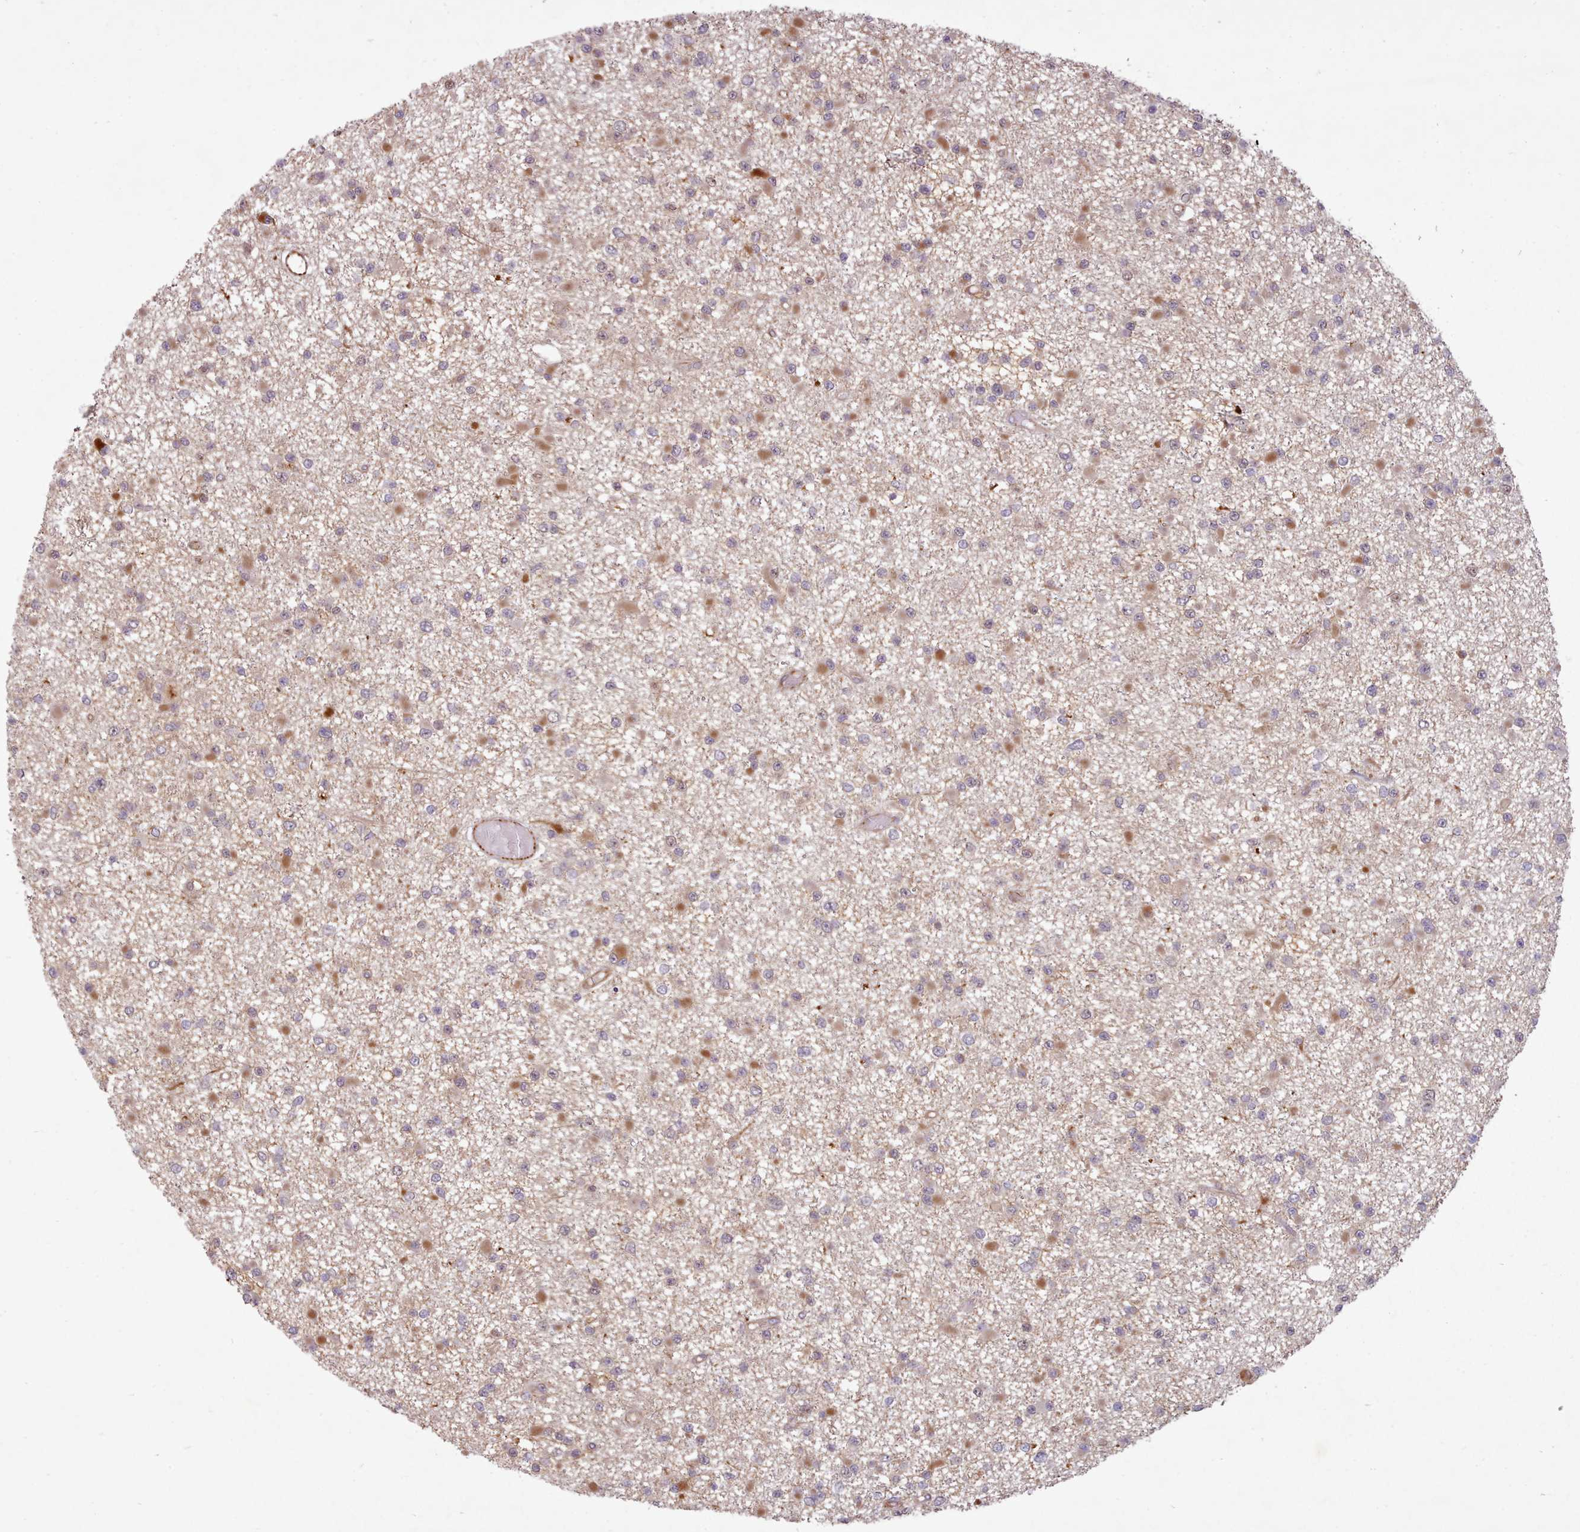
{"staining": {"intensity": "moderate", "quantity": "<25%", "location": "cytoplasmic/membranous"}, "tissue": "glioma", "cell_type": "Tumor cells", "image_type": "cancer", "snomed": [{"axis": "morphology", "description": "Glioma, malignant, Low grade"}, {"axis": "topography", "description": "Brain"}], "caption": "Immunohistochemical staining of human malignant glioma (low-grade) reveals low levels of moderate cytoplasmic/membranous protein staining in approximately <25% of tumor cells.", "gene": "GBGT1", "patient": {"sex": "female", "age": 22}}